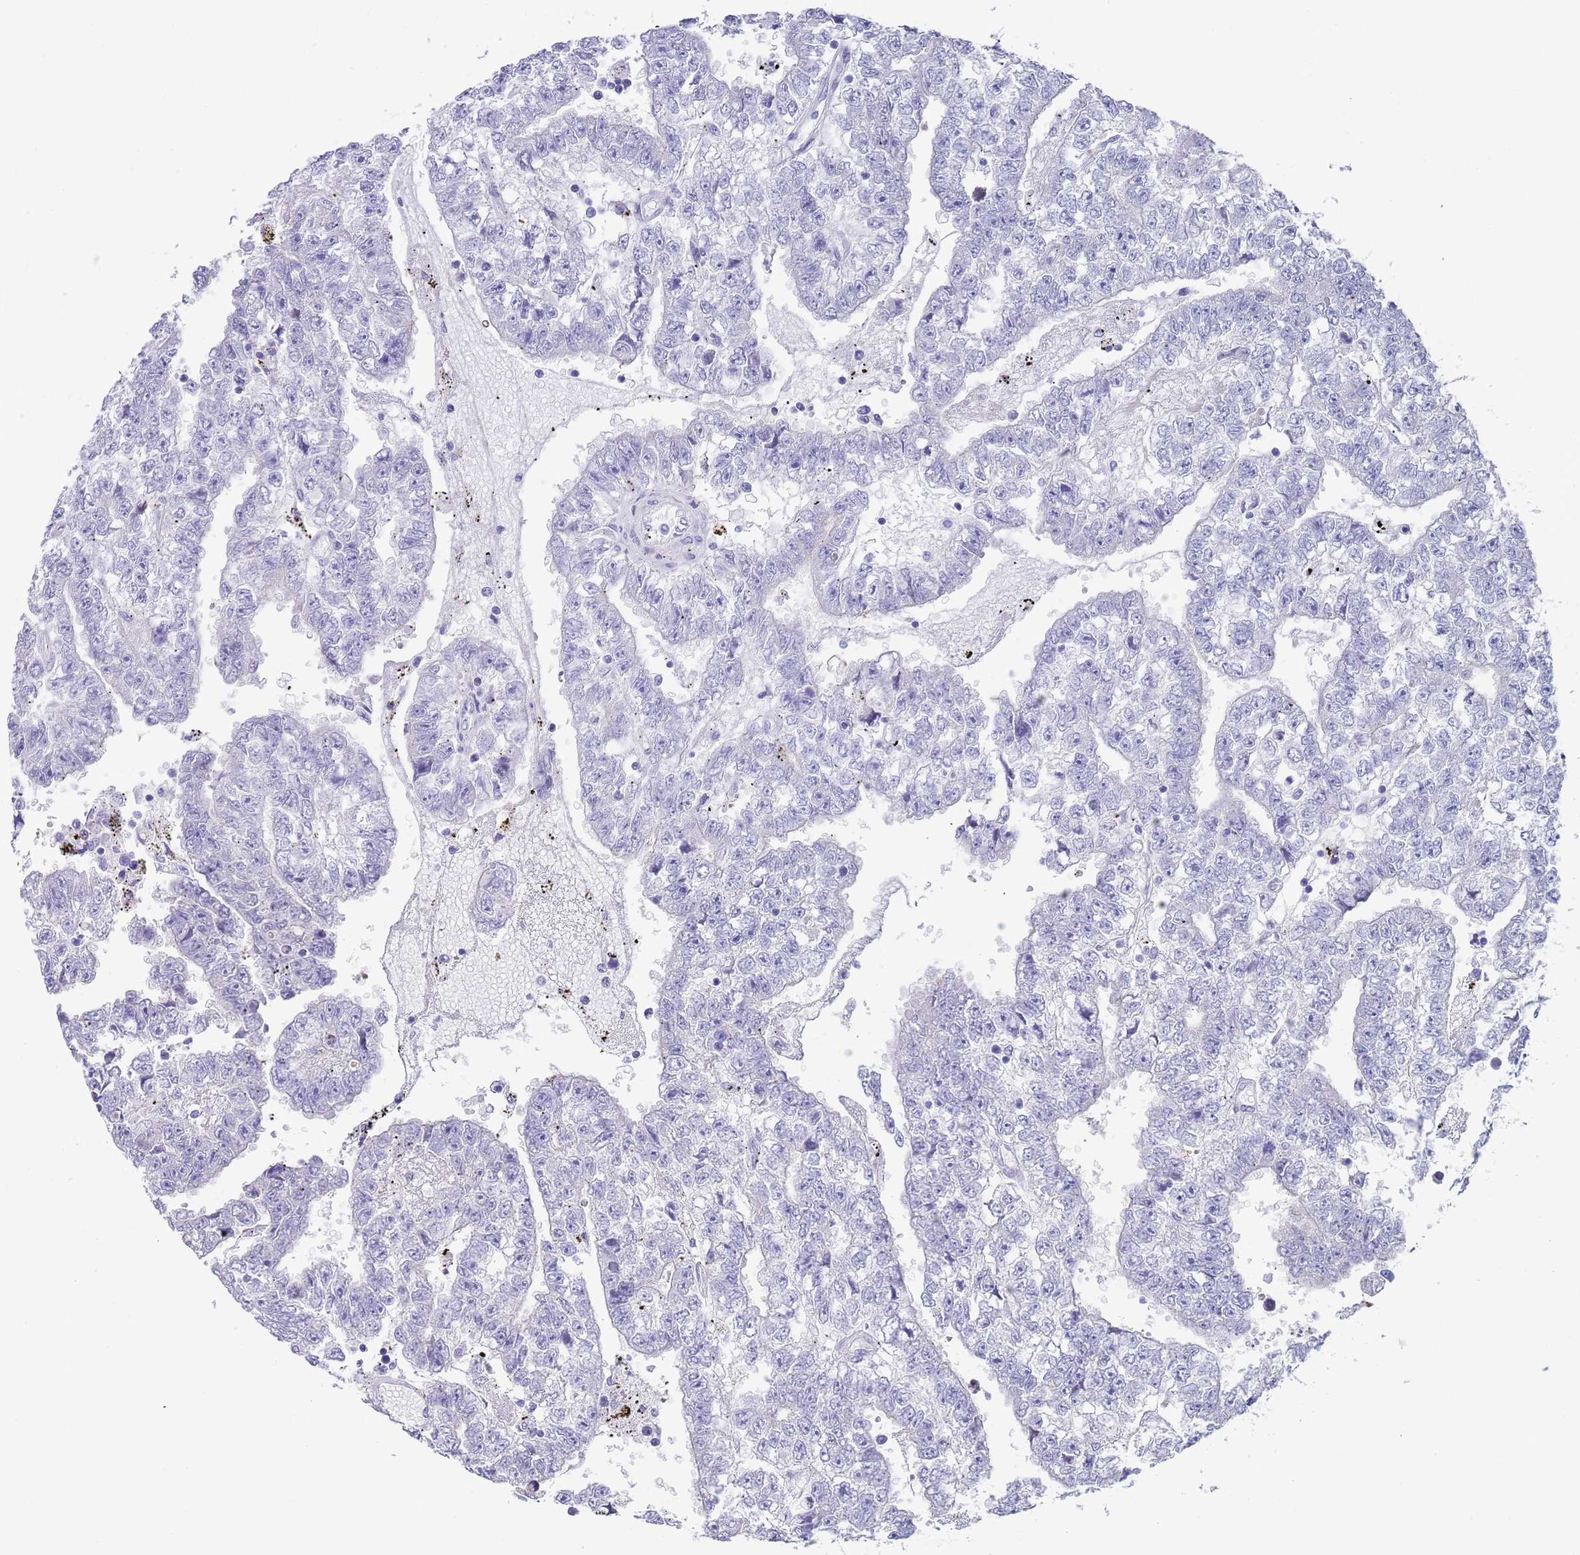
{"staining": {"intensity": "negative", "quantity": "none", "location": "none"}, "tissue": "testis cancer", "cell_type": "Tumor cells", "image_type": "cancer", "snomed": [{"axis": "morphology", "description": "Carcinoma, Embryonal, NOS"}, {"axis": "topography", "description": "Testis"}], "caption": "This is a image of IHC staining of embryonal carcinoma (testis), which shows no positivity in tumor cells.", "gene": "SPIRE2", "patient": {"sex": "male", "age": 25}}